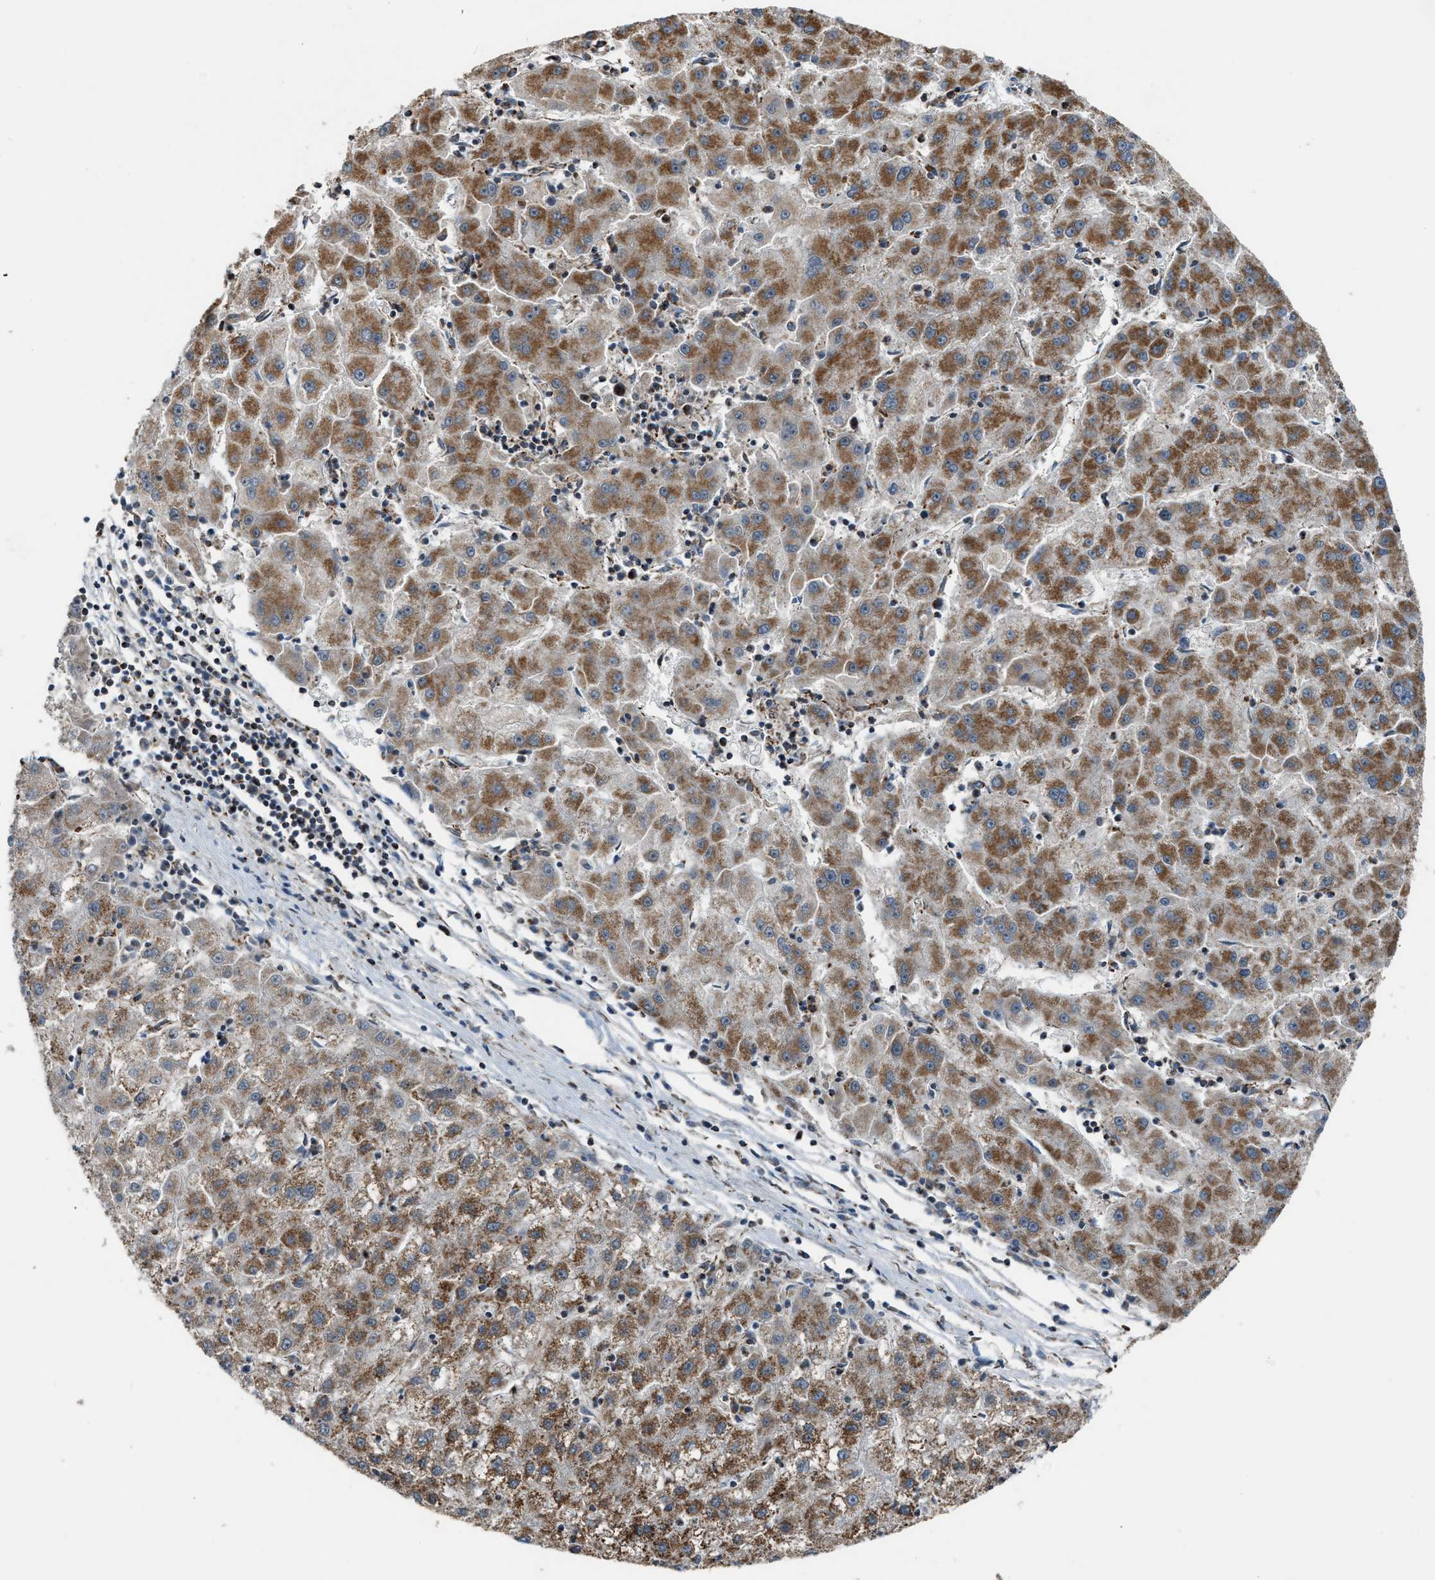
{"staining": {"intensity": "moderate", "quantity": ">75%", "location": "cytoplasmic/membranous"}, "tissue": "liver cancer", "cell_type": "Tumor cells", "image_type": "cancer", "snomed": [{"axis": "morphology", "description": "Carcinoma, Hepatocellular, NOS"}, {"axis": "topography", "description": "Liver"}], "caption": "Brown immunohistochemical staining in human liver cancer (hepatocellular carcinoma) displays moderate cytoplasmic/membranous staining in about >75% of tumor cells. The protein of interest is shown in brown color, while the nuclei are stained blue.", "gene": "CHN2", "patient": {"sex": "male", "age": 72}}